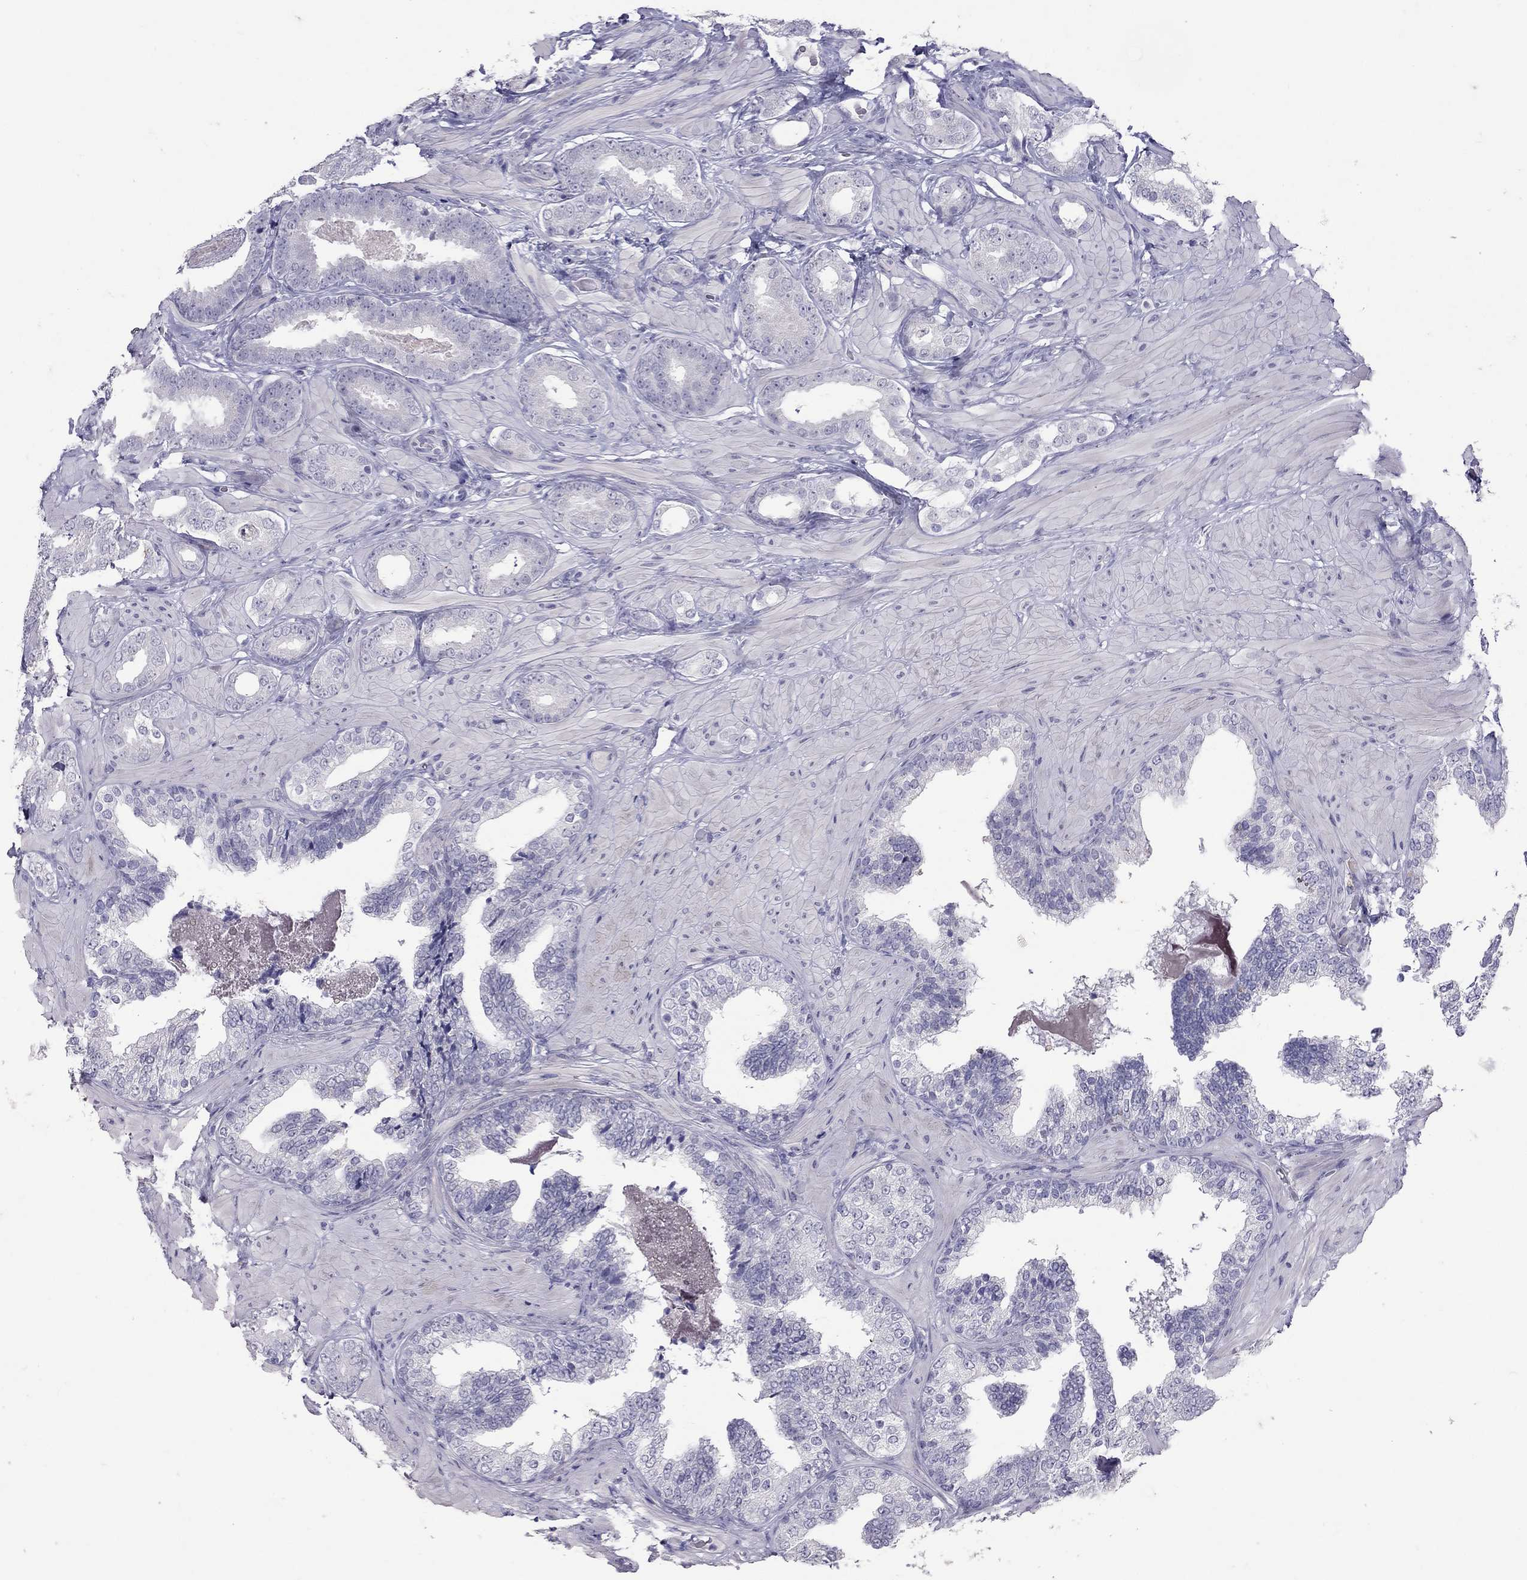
{"staining": {"intensity": "negative", "quantity": "none", "location": "none"}, "tissue": "prostate cancer", "cell_type": "Tumor cells", "image_type": "cancer", "snomed": [{"axis": "morphology", "description": "Adenocarcinoma, Low grade"}, {"axis": "topography", "description": "Prostate"}], "caption": "Human adenocarcinoma (low-grade) (prostate) stained for a protein using IHC displays no expression in tumor cells.", "gene": "MUC16", "patient": {"sex": "male", "age": 60}}